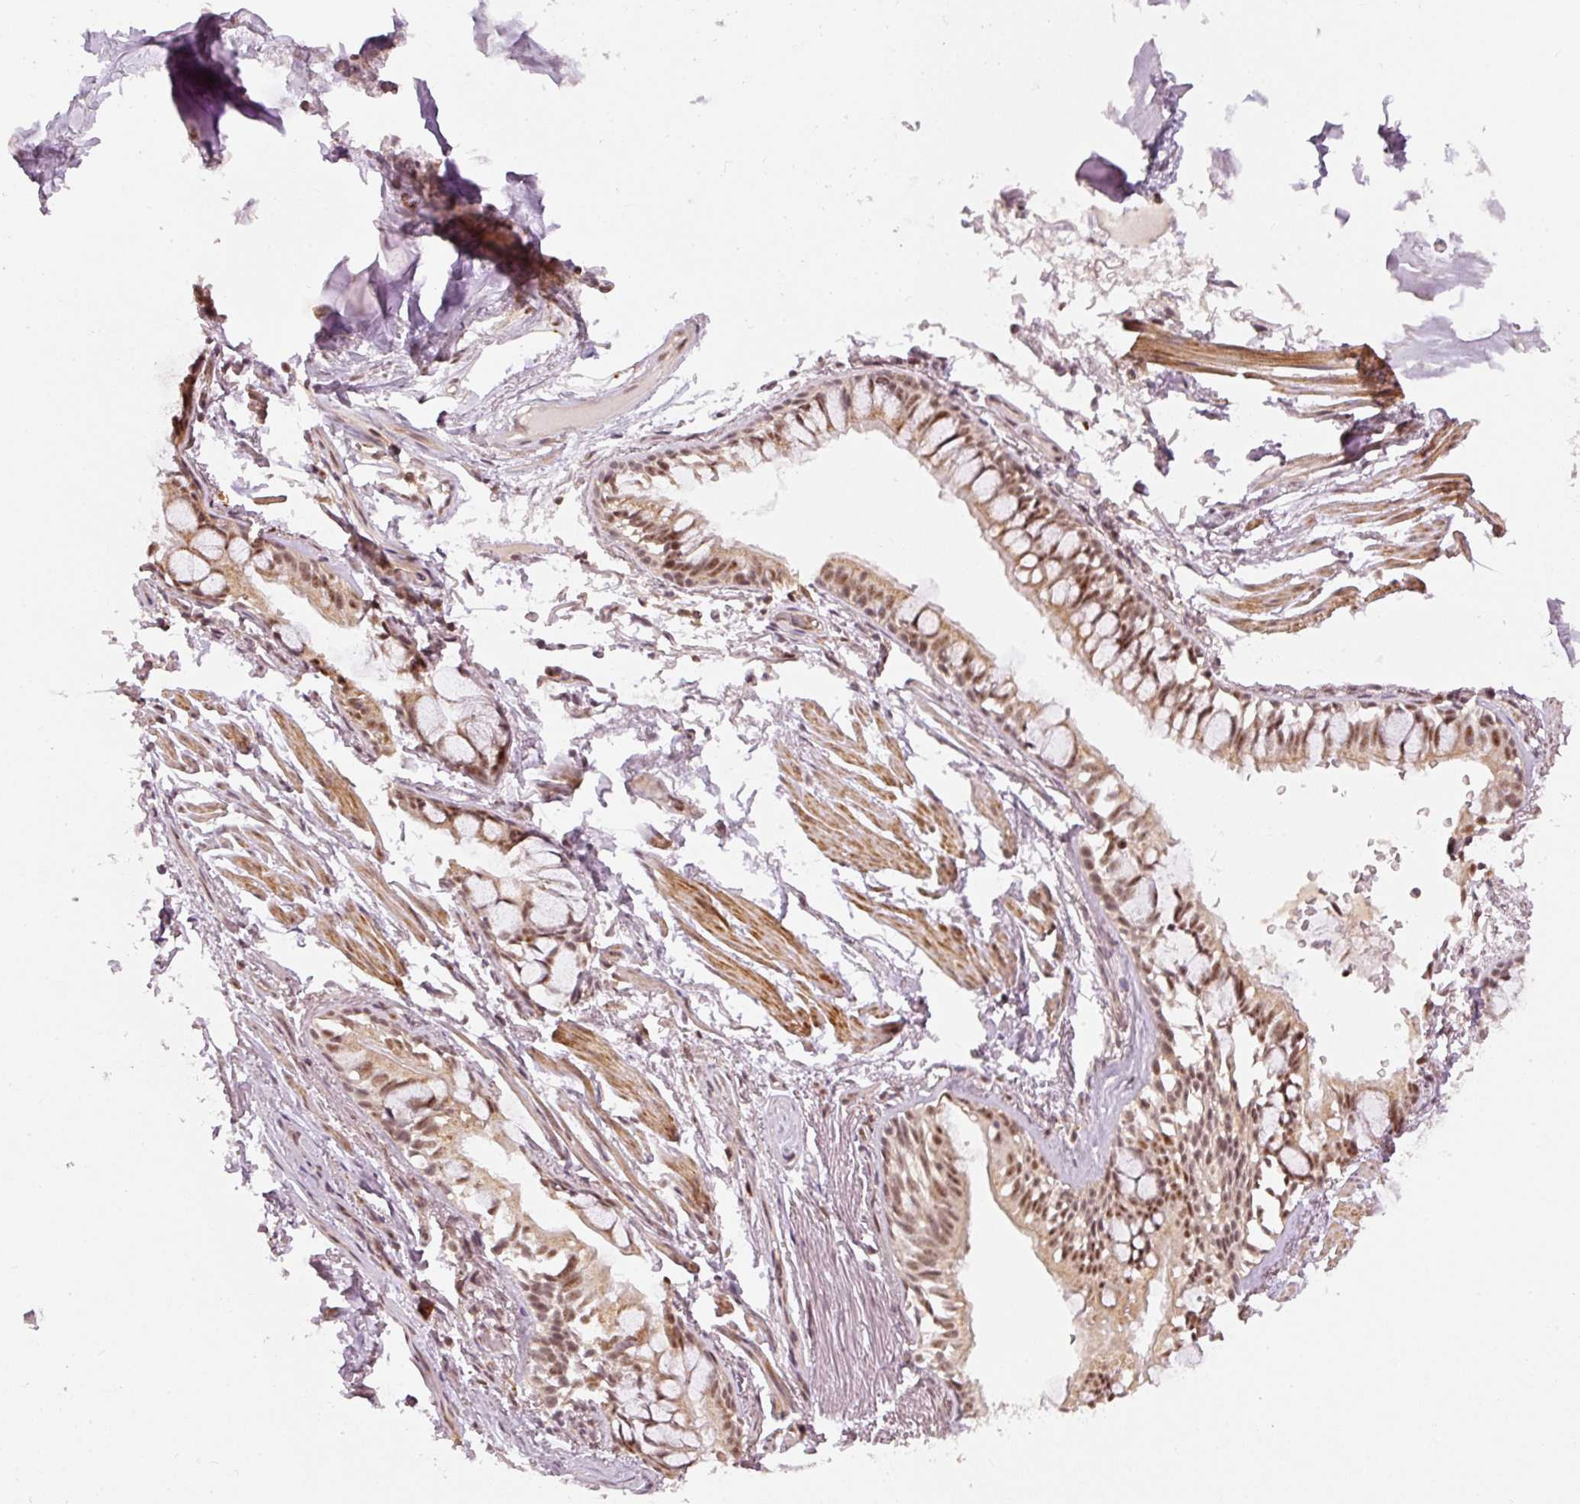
{"staining": {"intensity": "moderate", "quantity": "<25%", "location": "nuclear"}, "tissue": "soft tissue", "cell_type": "Chondrocytes", "image_type": "normal", "snomed": [{"axis": "morphology", "description": "Normal tissue, NOS"}, {"axis": "topography", "description": "Bronchus"}], "caption": "A micrograph of soft tissue stained for a protein exhibits moderate nuclear brown staining in chondrocytes. The staining is performed using DAB brown chromogen to label protein expression. The nuclei are counter-stained blue using hematoxylin.", "gene": "THOC6", "patient": {"sex": "male", "age": 70}}